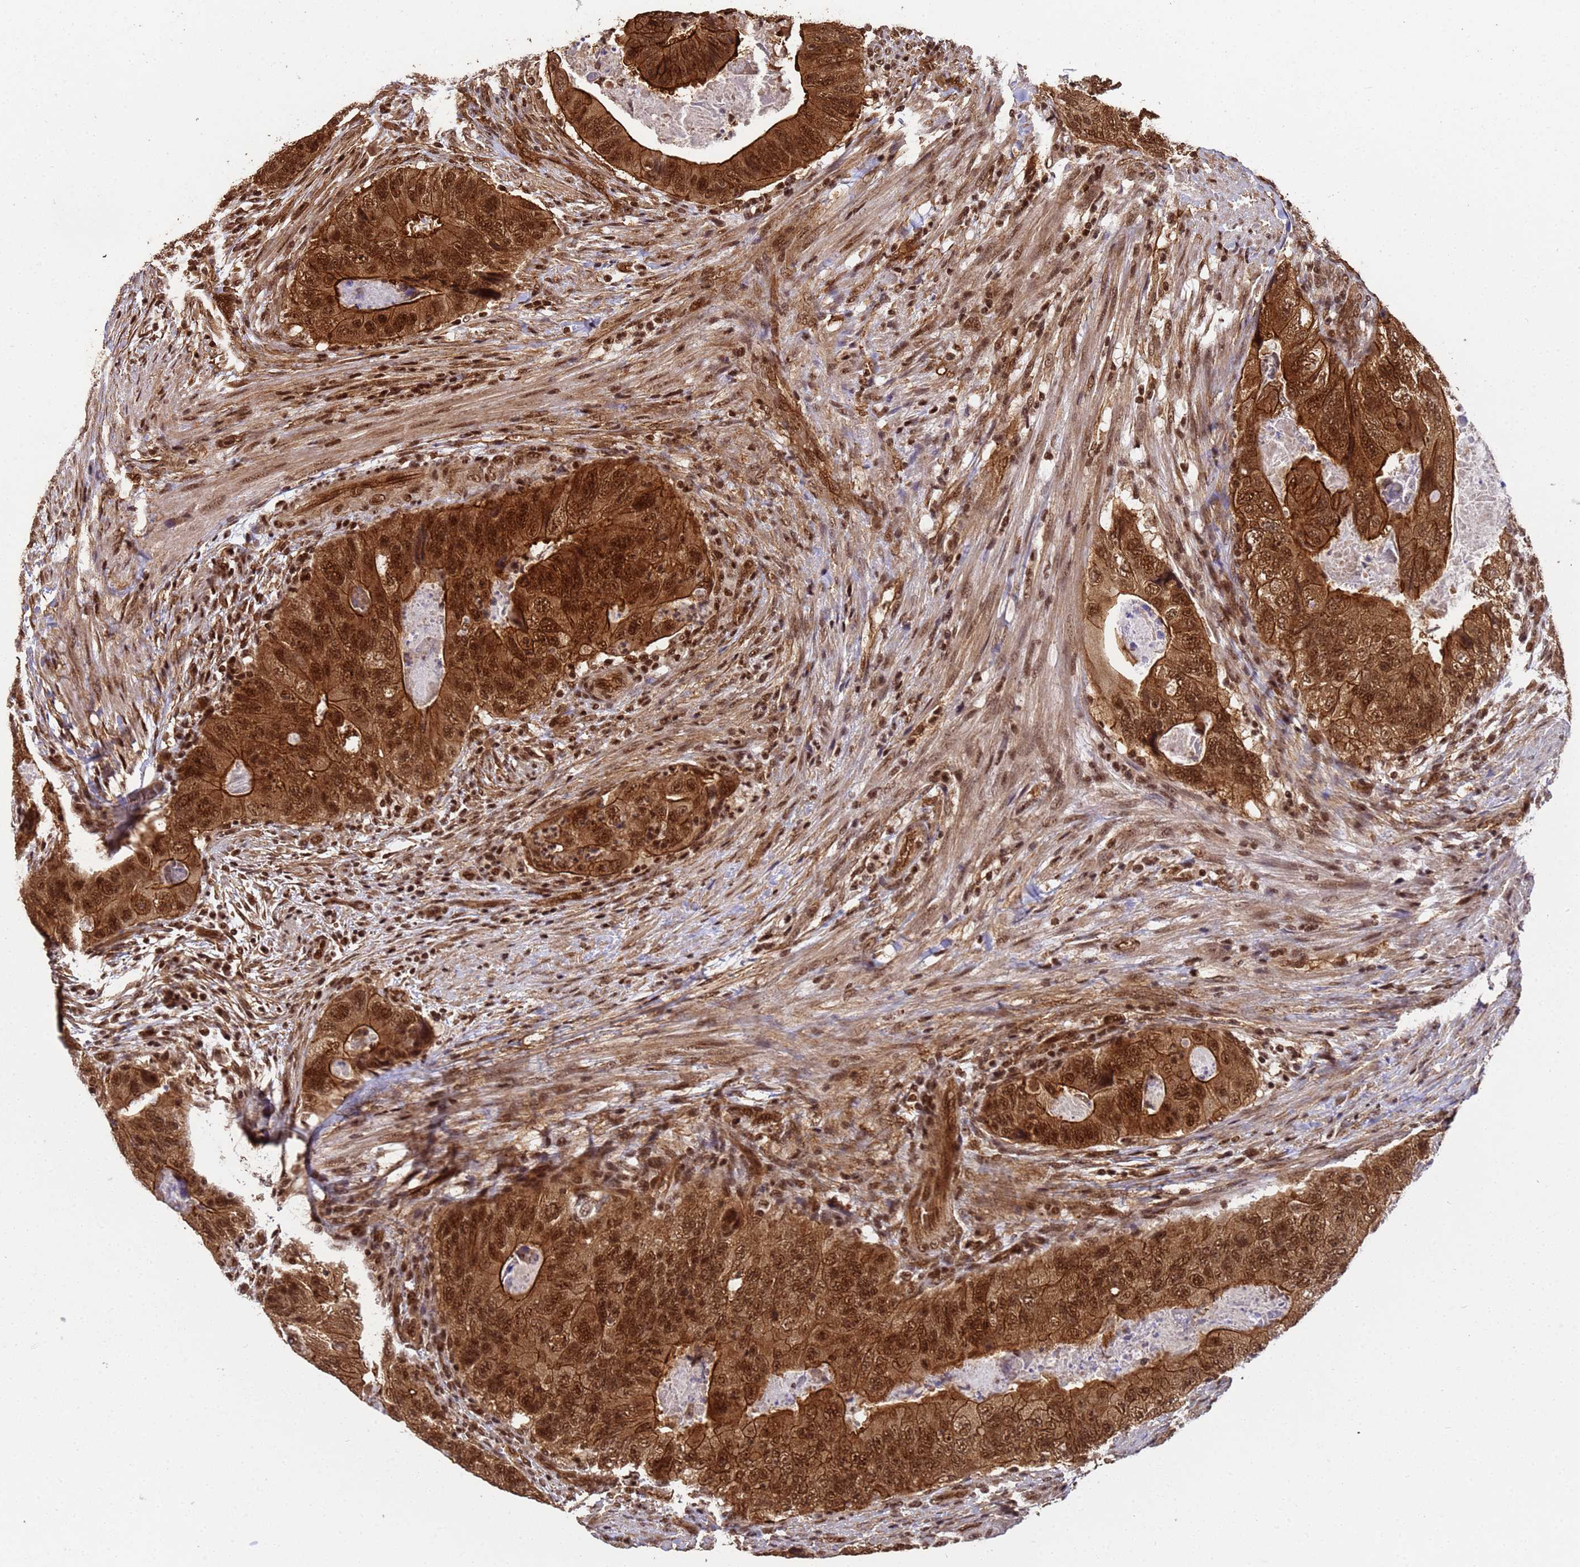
{"staining": {"intensity": "strong", "quantity": ">75%", "location": "cytoplasmic/membranous,nuclear"}, "tissue": "colorectal cancer", "cell_type": "Tumor cells", "image_type": "cancer", "snomed": [{"axis": "morphology", "description": "Adenocarcinoma, NOS"}, {"axis": "topography", "description": "Rectum"}], "caption": "A brown stain shows strong cytoplasmic/membranous and nuclear expression of a protein in adenocarcinoma (colorectal) tumor cells.", "gene": "SYF2", "patient": {"sex": "male", "age": 63}}